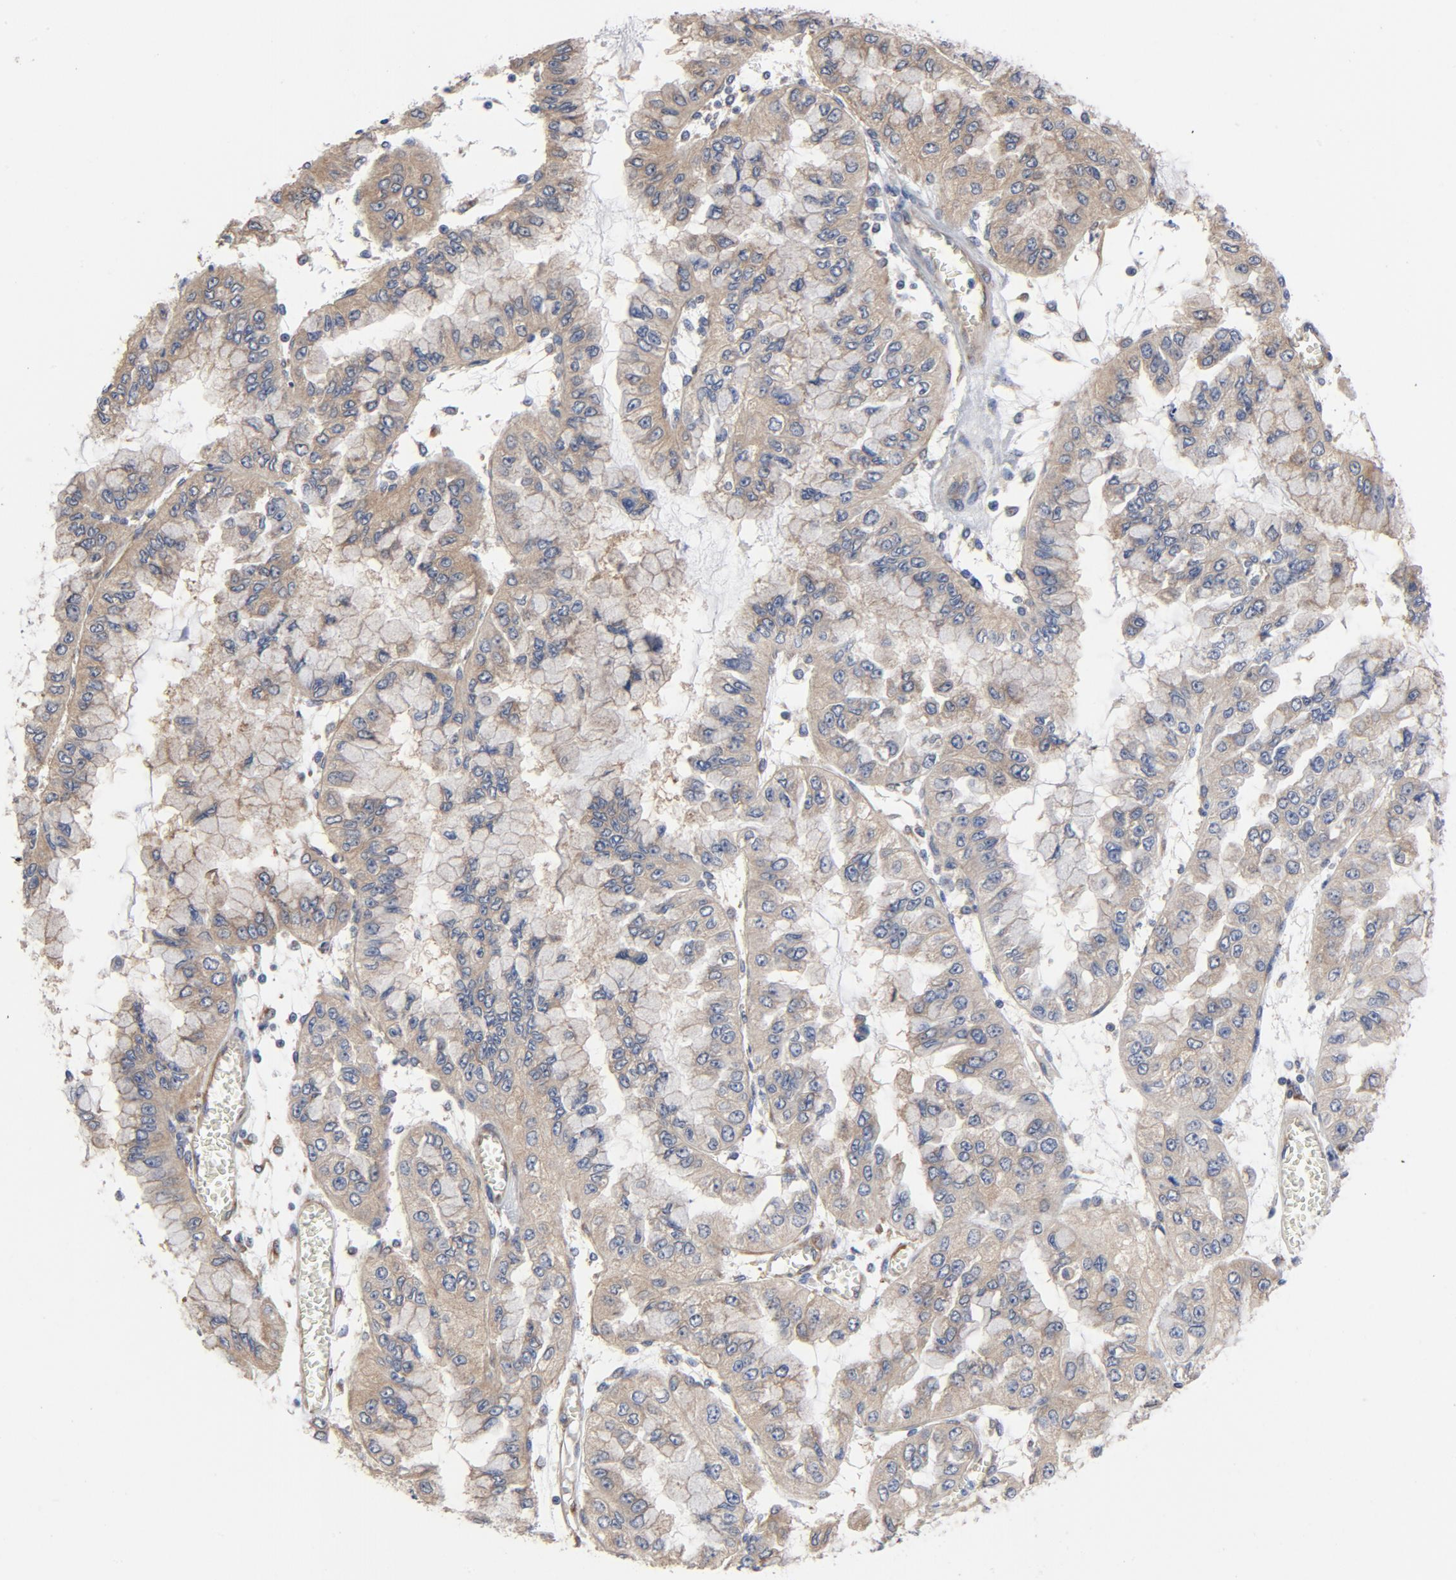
{"staining": {"intensity": "moderate", "quantity": ">75%", "location": "cytoplasmic/membranous"}, "tissue": "liver cancer", "cell_type": "Tumor cells", "image_type": "cancer", "snomed": [{"axis": "morphology", "description": "Cholangiocarcinoma"}, {"axis": "topography", "description": "Liver"}], "caption": "Tumor cells display moderate cytoplasmic/membranous expression in about >75% of cells in liver cancer (cholangiocarcinoma). The staining is performed using DAB brown chromogen to label protein expression. The nuclei are counter-stained blue using hematoxylin.", "gene": "DYNLT3", "patient": {"sex": "female", "age": 79}}